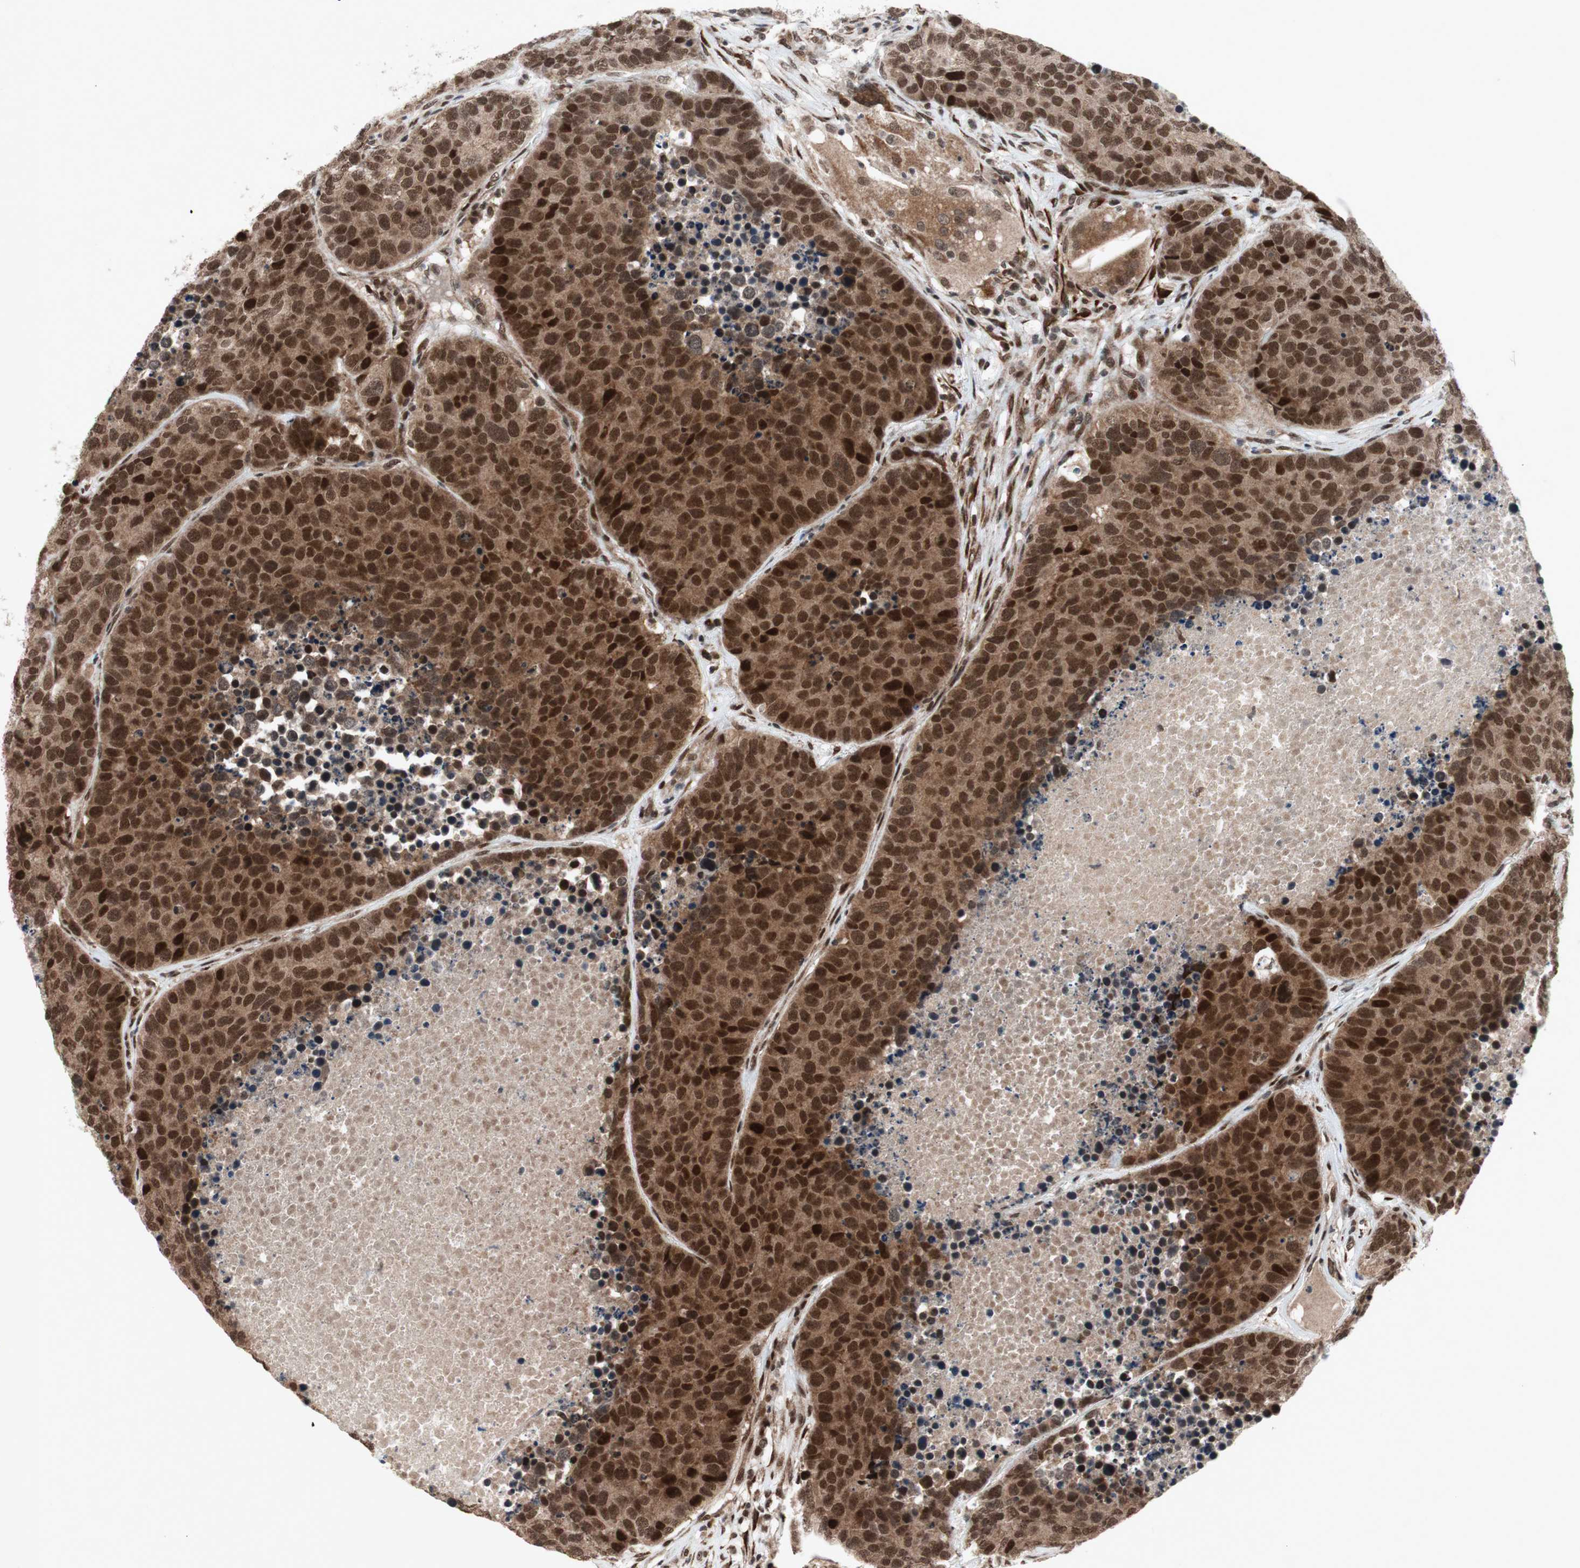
{"staining": {"intensity": "strong", "quantity": ">75%", "location": "cytoplasmic/membranous,nuclear"}, "tissue": "carcinoid", "cell_type": "Tumor cells", "image_type": "cancer", "snomed": [{"axis": "morphology", "description": "Carcinoid, malignant, NOS"}, {"axis": "topography", "description": "Lung"}], "caption": "DAB (3,3'-diaminobenzidine) immunohistochemical staining of human malignant carcinoid reveals strong cytoplasmic/membranous and nuclear protein expression in about >75% of tumor cells. (DAB = brown stain, brightfield microscopy at high magnification).", "gene": "TCF12", "patient": {"sex": "male", "age": 60}}